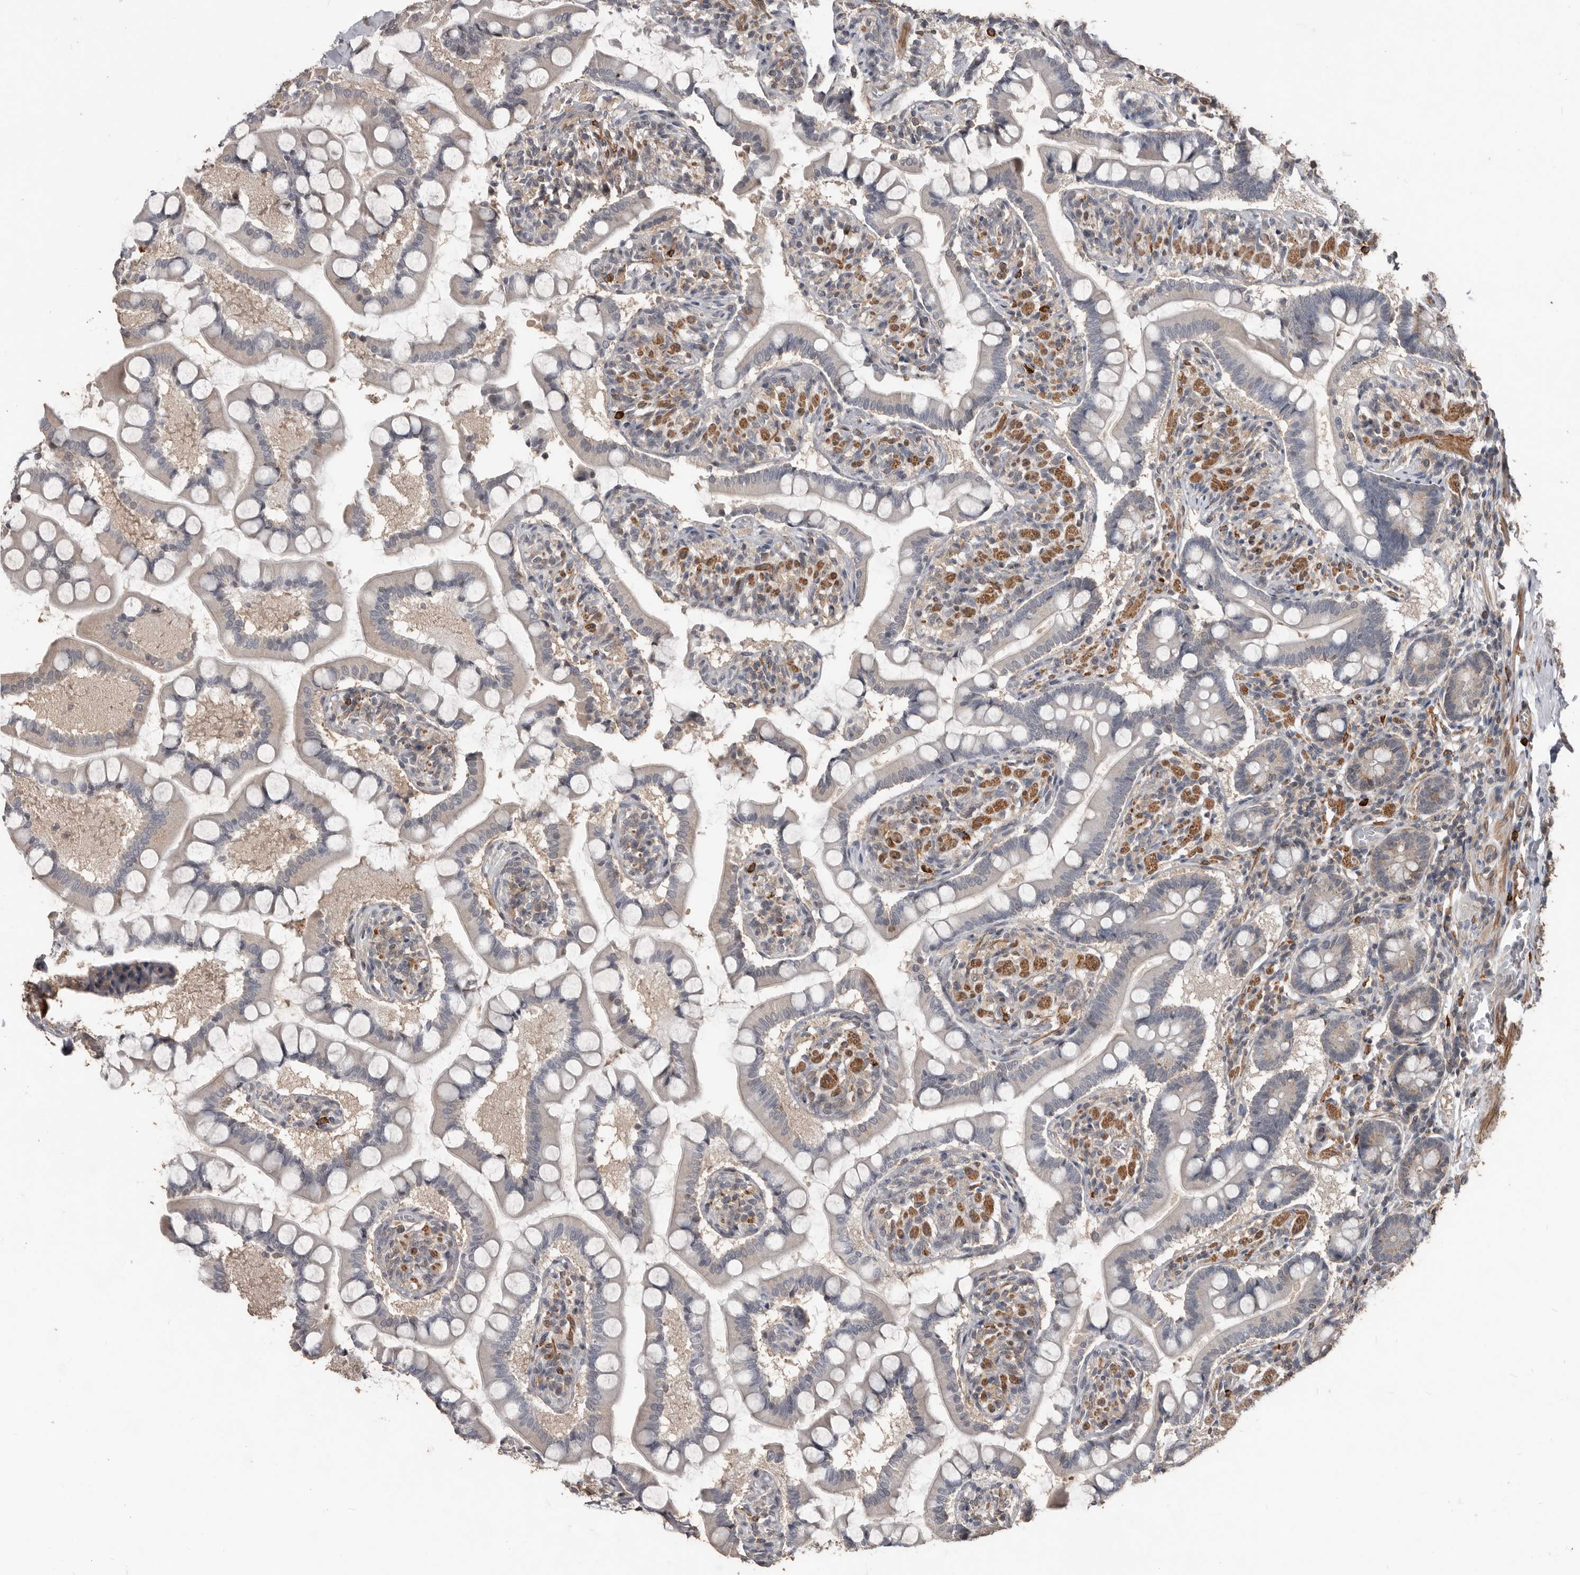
{"staining": {"intensity": "weak", "quantity": "<25%", "location": "cytoplasmic/membranous"}, "tissue": "small intestine", "cell_type": "Glandular cells", "image_type": "normal", "snomed": [{"axis": "morphology", "description": "Normal tissue, NOS"}, {"axis": "topography", "description": "Small intestine"}], "caption": "DAB (3,3'-diaminobenzidine) immunohistochemical staining of benign human small intestine shows no significant positivity in glandular cells. (DAB (3,3'-diaminobenzidine) immunohistochemistry, high magnification).", "gene": "BAMBI", "patient": {"sex": "male", "age": 41}}